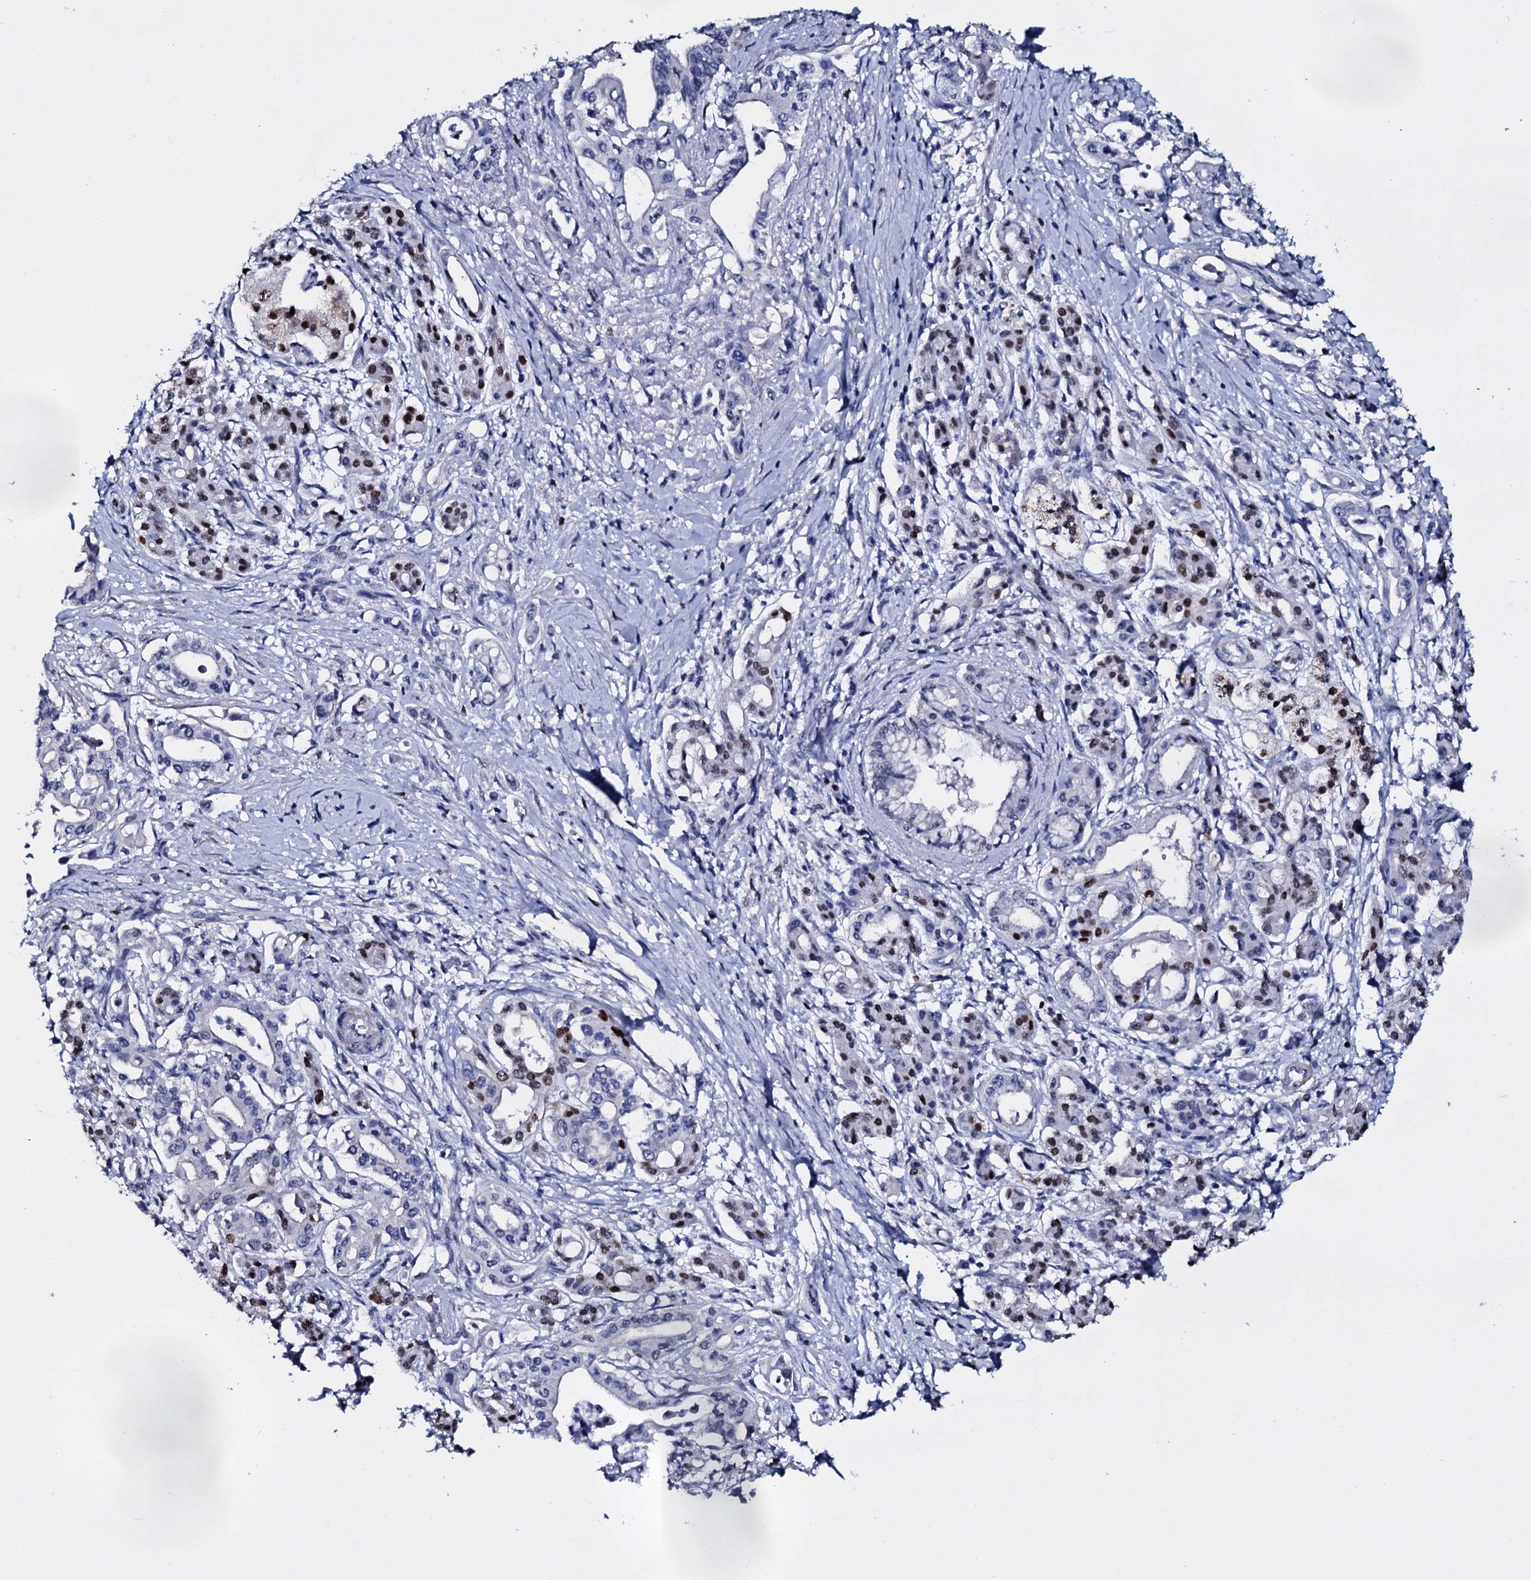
{"staining": {"intensity": "weak", "quantity": "<25%", "location": "nuclear"}, "tissue": "pancreatic cancer", "cell_type": "Tumor cells", "image_type": "cancer", "snomed": [{"axis": "morphology", "description": "Adenocarcinoma, NOS"}, {"axis": "topography", "description": "Pancreas"}], "caption": "Adenocarcinoma (pancreatic) was stained to show a protein in brown. There is no significant expression in tumor cells.", "gene": "NPM2", "patient": {"sex": "female", "age": 77}}